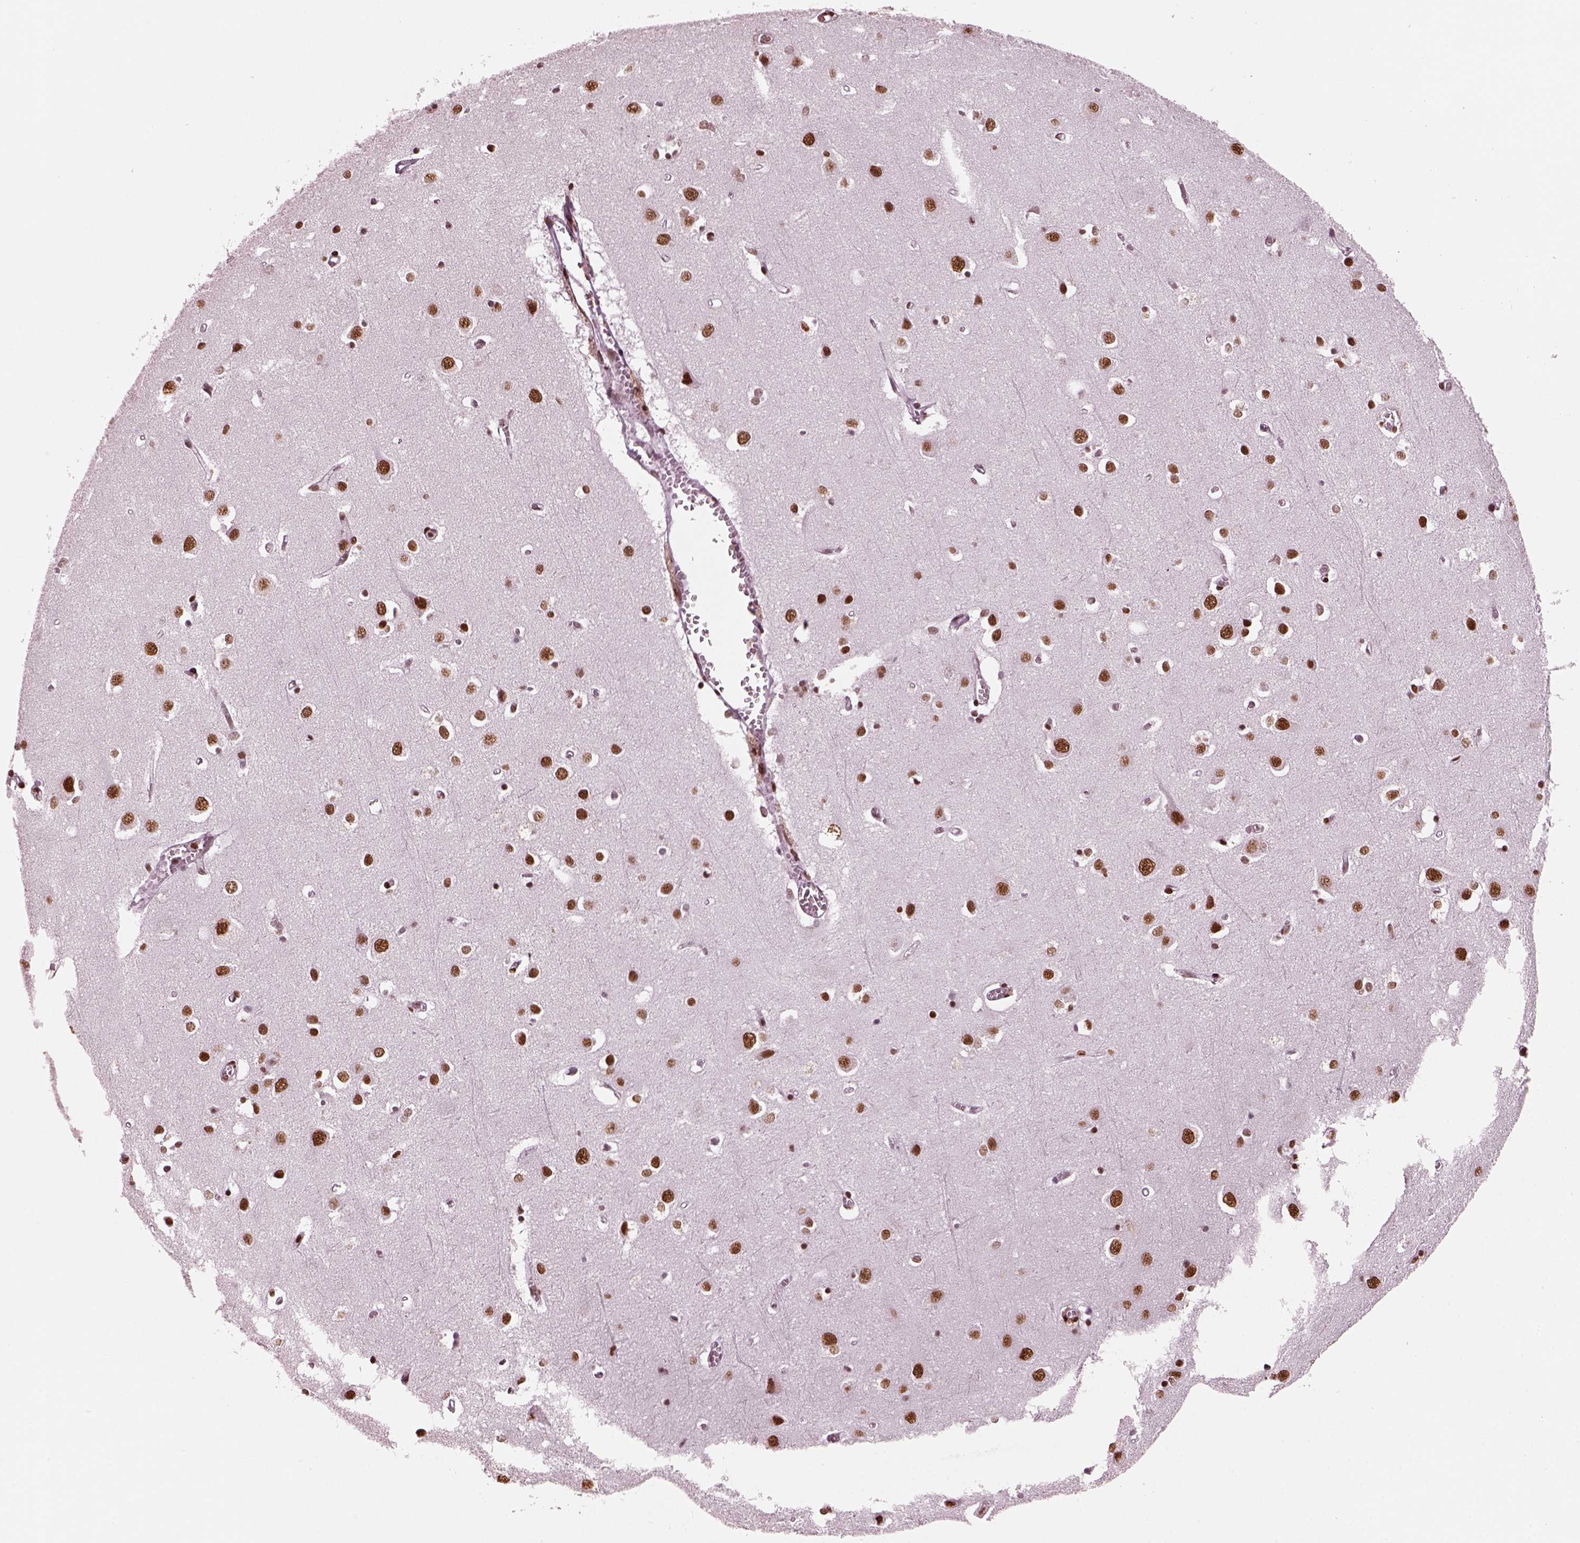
{"staining": {"intensity": "strong", "quantity": ">75%", "location": "nuclear"}, "tissue": "cerebral cortex", "cell_type": "Endothelial cells", "image_type": "normal", "snomed": [{"axis": "morphology", "description": "Normal tissue, NOS"}, {"axis": "topography", "description": "Cerebral cortex"}], "caption": "IHC (DAB (3,3'-diaminobenzidine)) staining of unremarkable human cerebral cortex demonstrates strong nuclear protein staining in about >75% of endothelial cells. Using DAB (3,3'-diaminobenzidine) (brown) and hematoxylin (blue) stains, captured at high magnification using brightfield microscopy.", "gene": "CBFA2T3", "patient": {"sex": "male", "age": 70}}